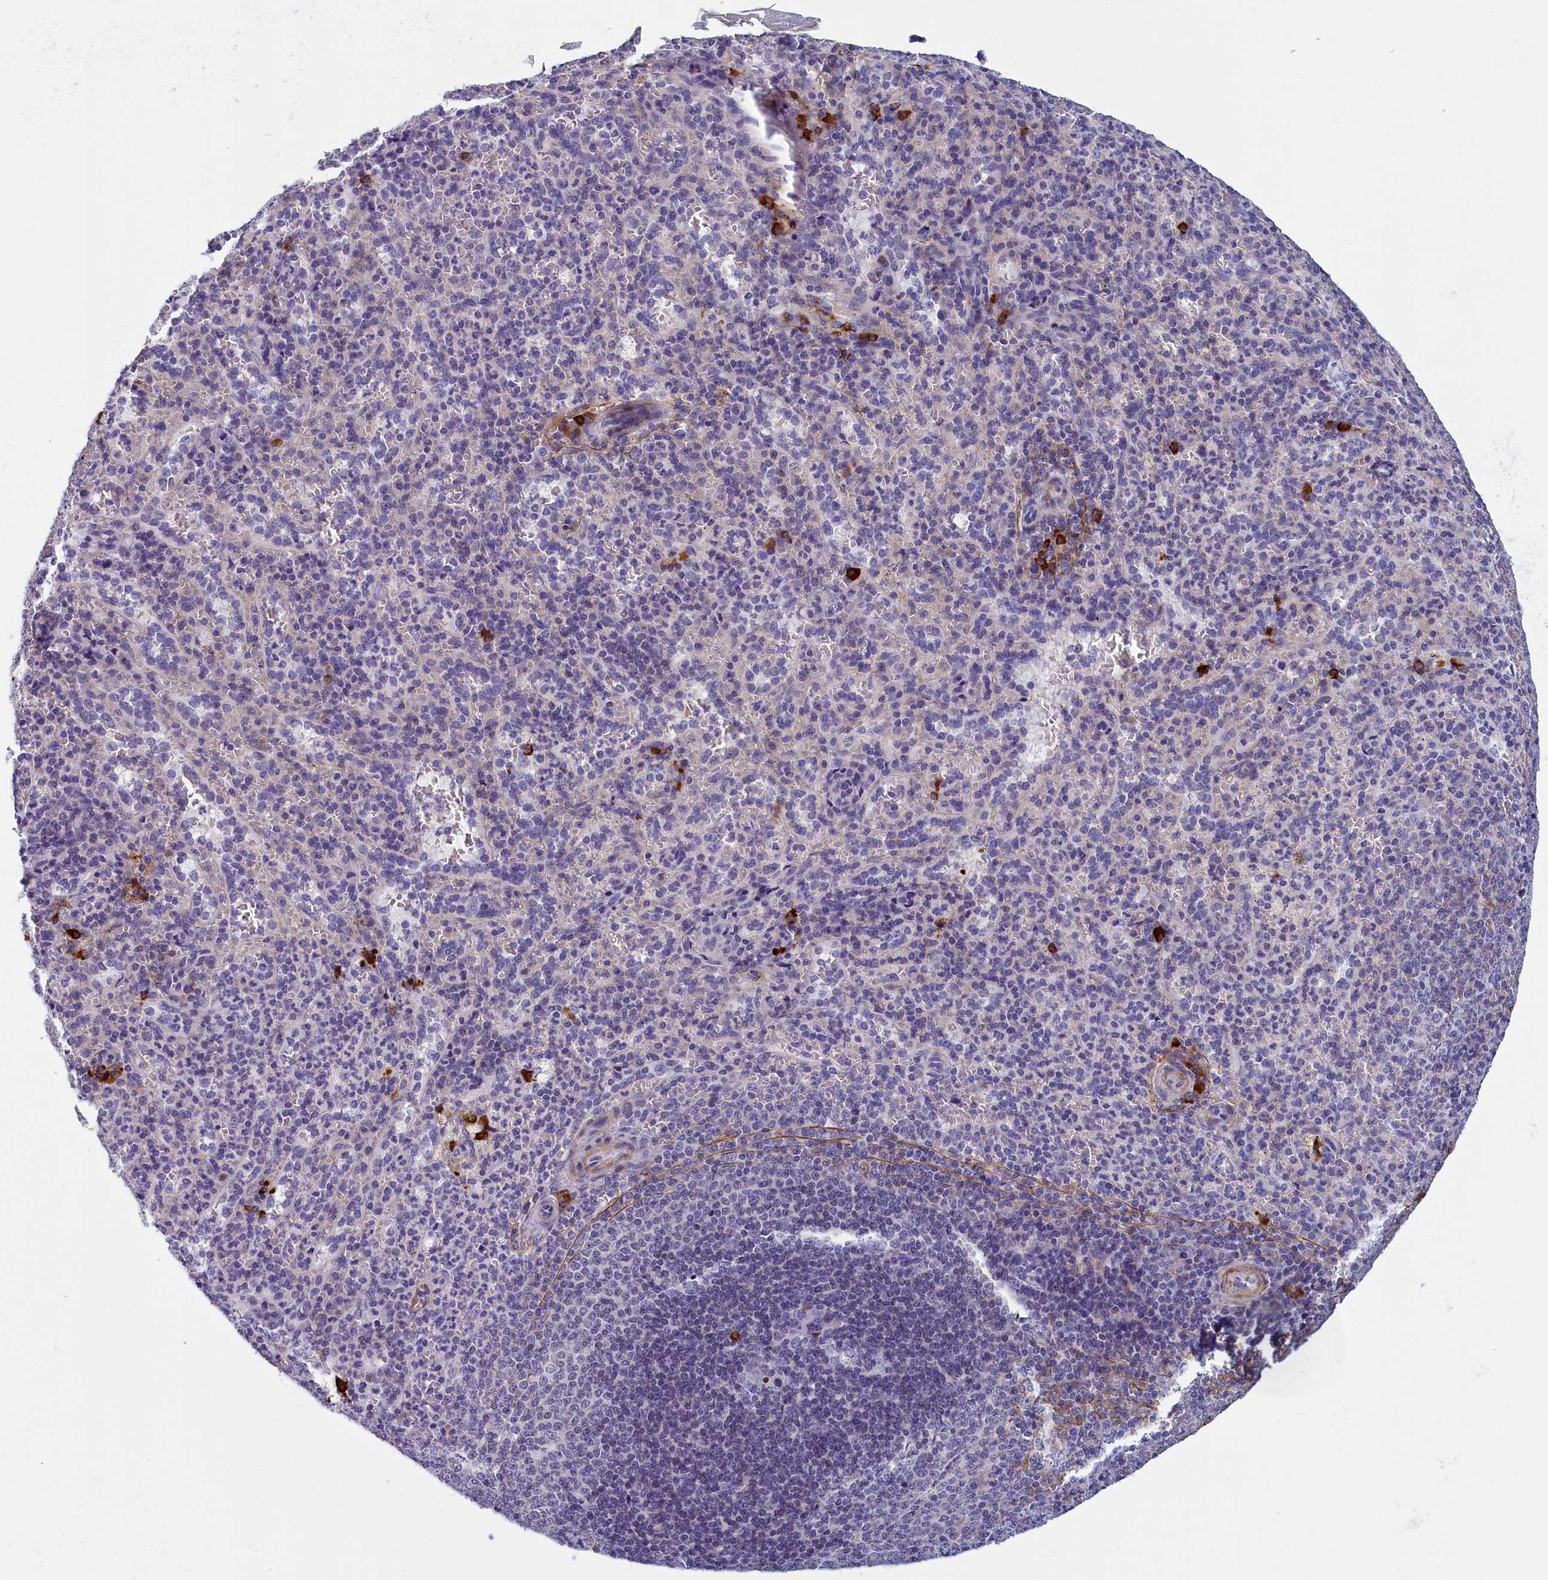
{"staining": {"intensity": "strong", "quantity": "<25%", "location": "cytoplasmic/membranous"}, "tissue": "spleen", "cell_type": "Cells in red pulp", "image_type": "normal", "snomed": [{"axis": "morphology", "description": "Normal tissue, NOS"}, {"axis": "topography", "description": "Spleen"}], "caption": "Protein staining of benign spleen exhibits strong cytoplasmic/membranous positivity in approximately <25% of cells in red pulp. Ihc stains the protein in brown and the nuclei are stained blue.", "gene": "BCL2L13", "patient": {"sex": "female", "age": 21}}